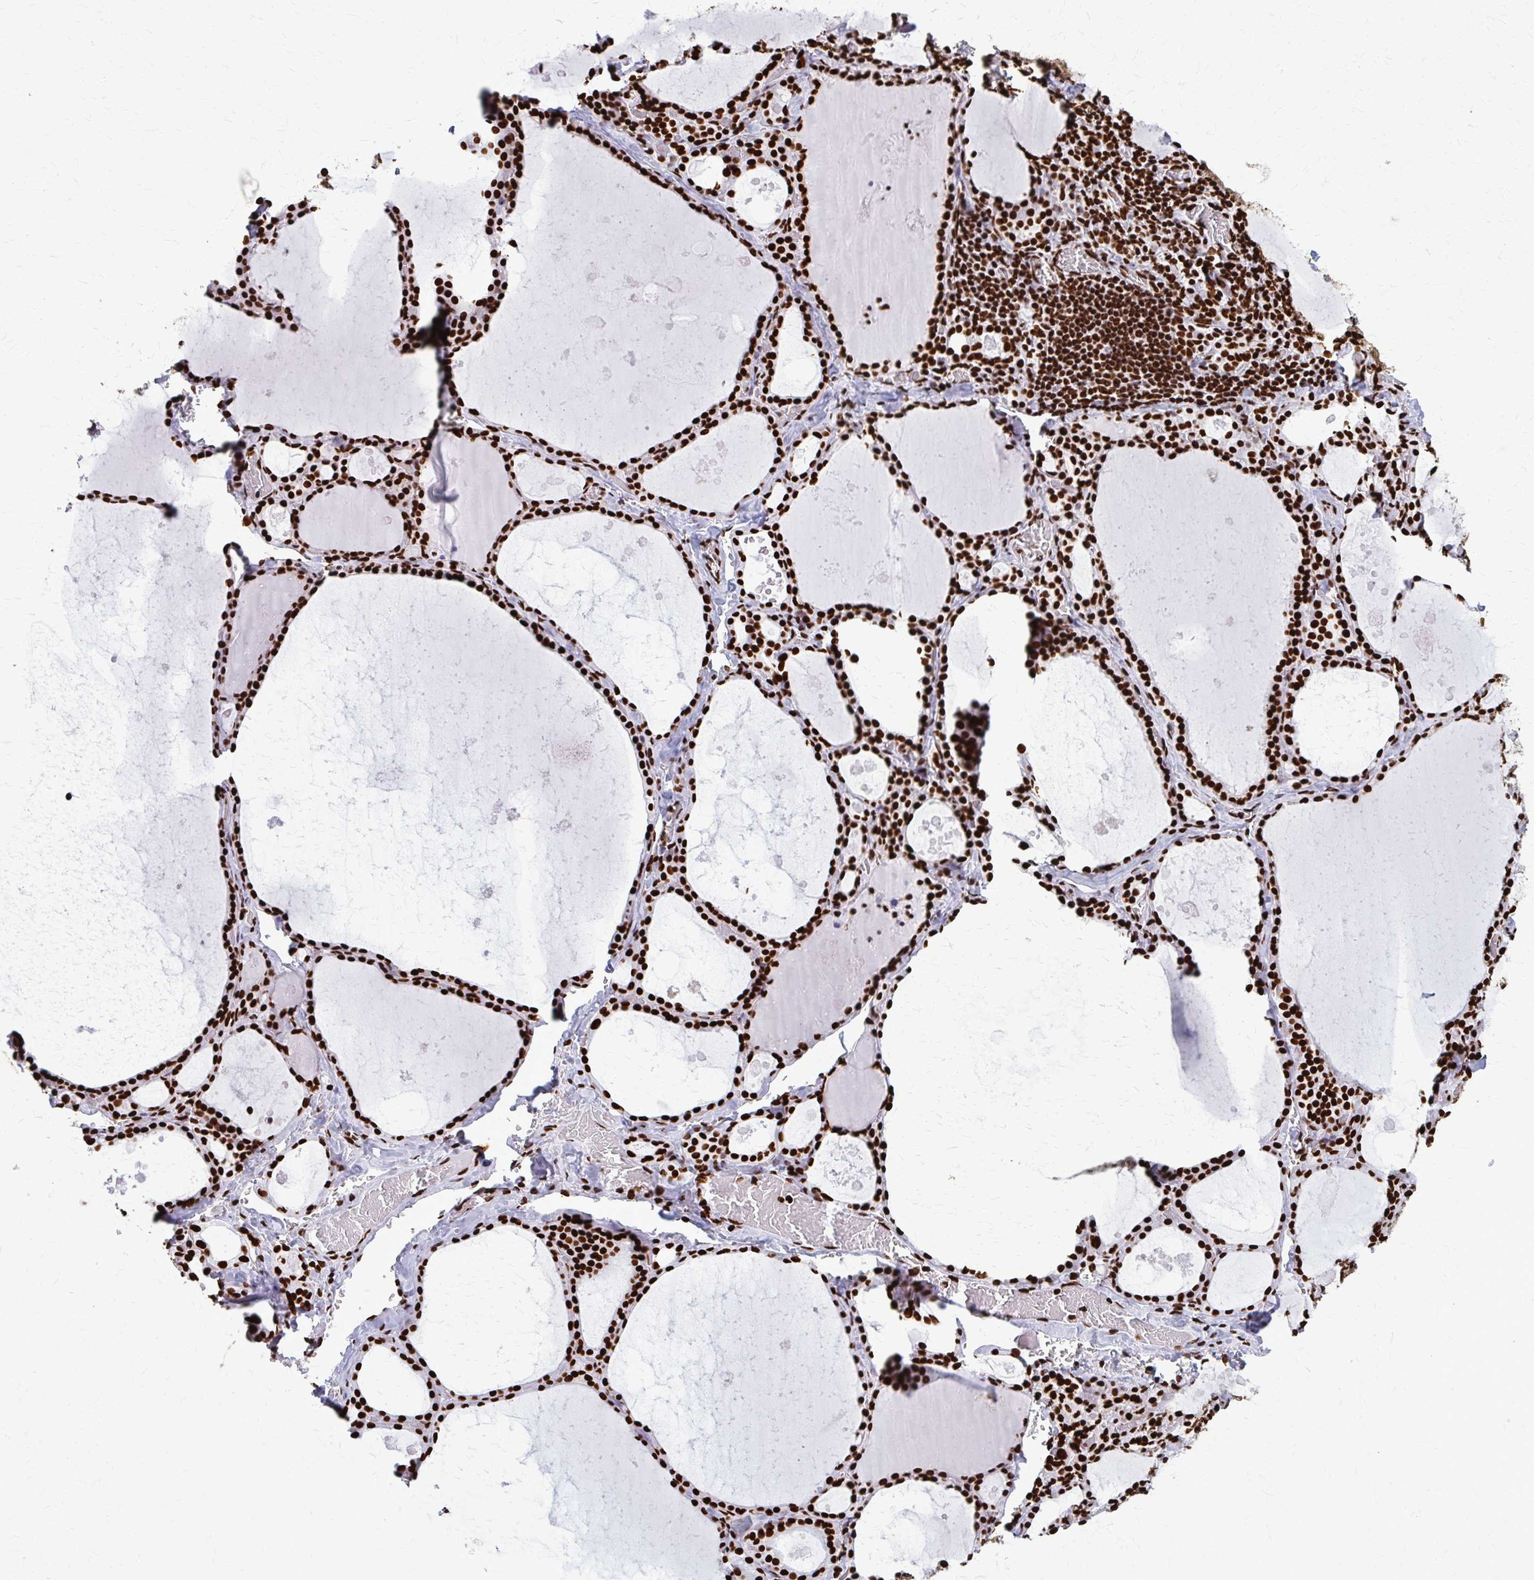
{"staining": {"intensity": "strong", "quantity": ">75%", "location": "nuclear"}, "tissue": "thyroid gland", "cell_type": "Glandular cells", "image_type": "normal", "snomed": [{"axis": "morphology", "description": "Normal tissue, NOS"}, {"axis": "topography", "description": "Thyroid gland"}], "caption": "High-power microscopy captured an immunohistochemistry (IHC) histopathology image of normal thyroid gland, revealing strong nuclear positivity in about >75% of glandular cells. The protein of interest is shown in brown color, while the nuclei are stained blue.", "gene": "SFPQ", "patient": {"sex": "male", "age": 56}}